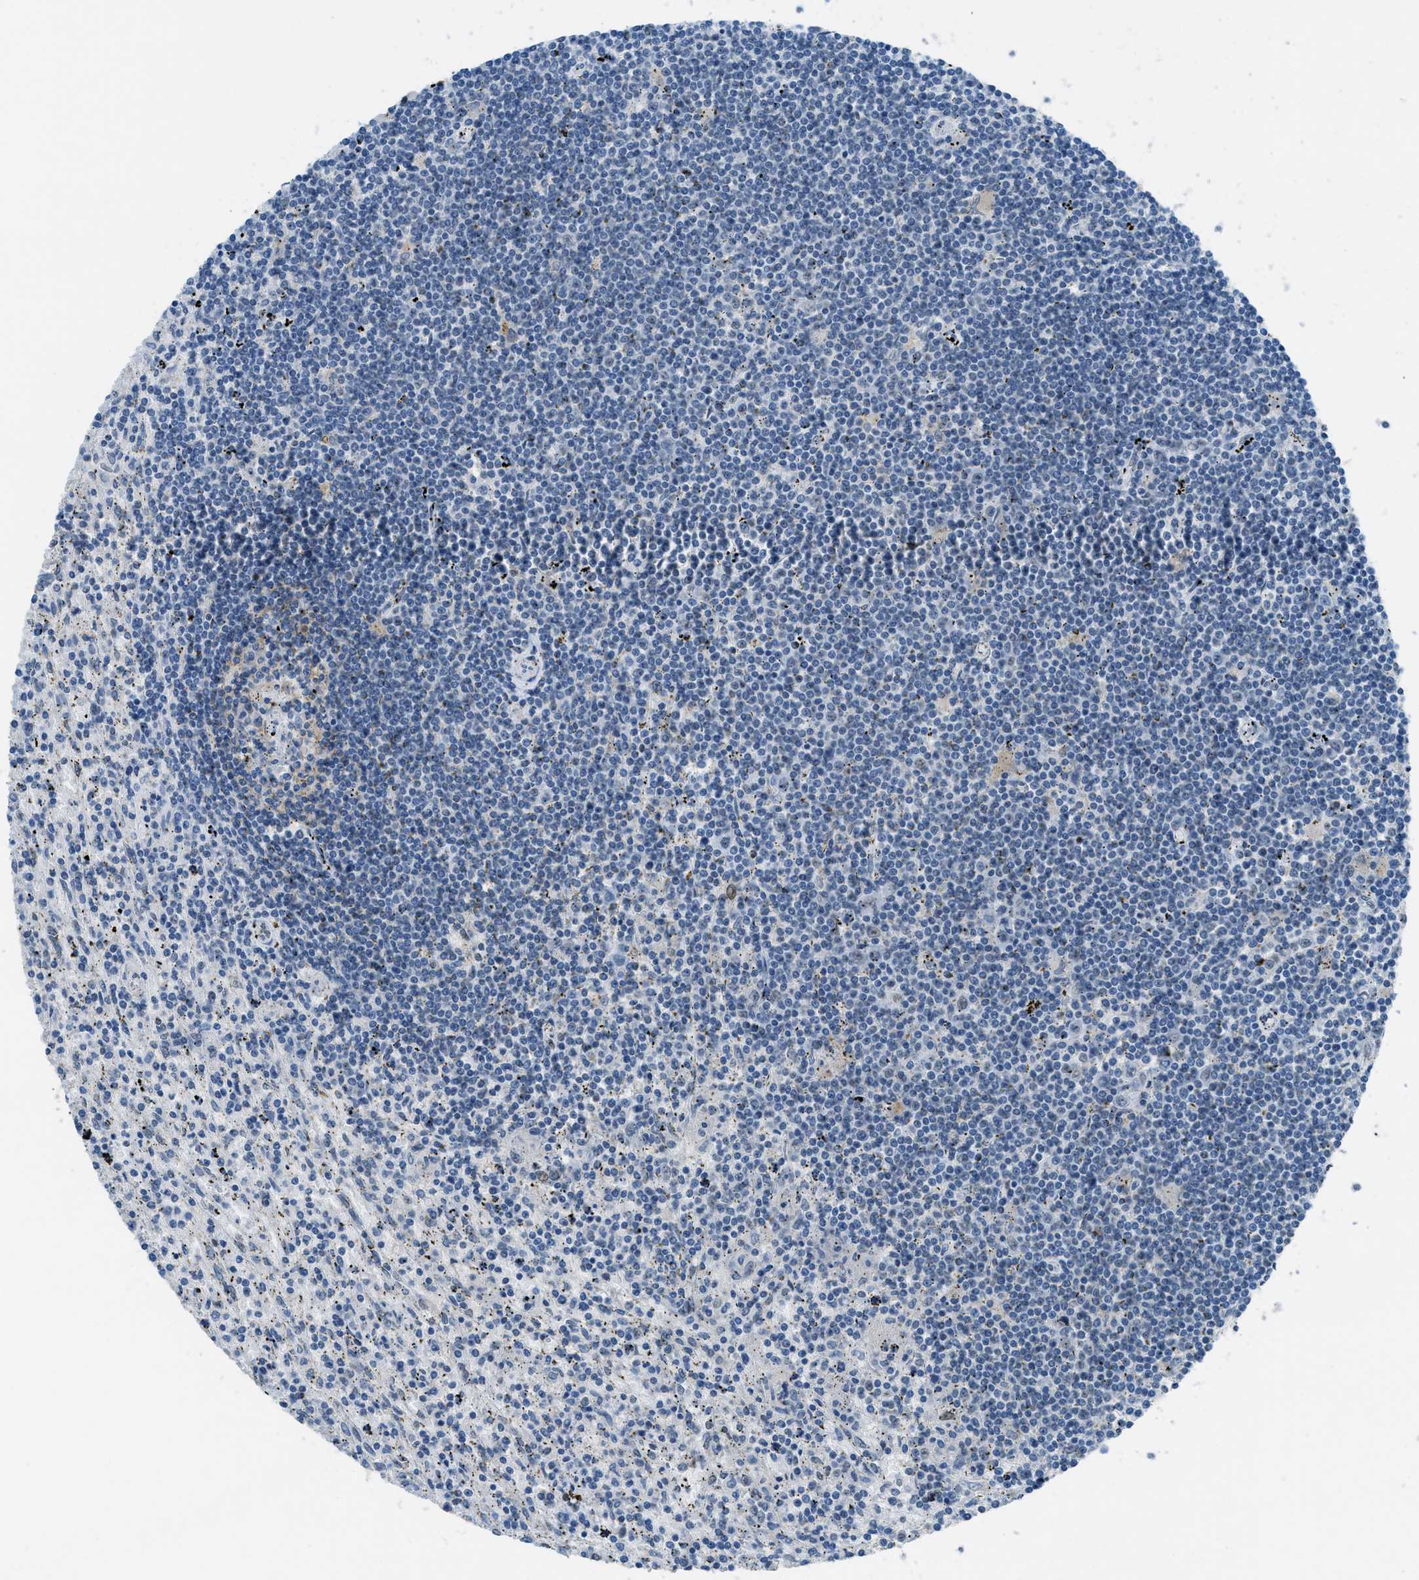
{"staining": {"intensity": "negative", "quantity": "none", "location": "none"}, "tissue": "lymphoma", "cell_type": "Tumor cells", "image_type": "cancer", "snomed": [{"axis": "morphology", "description": "Malignant lymphoma, non-Hodgkin's type, Low grade"}, {"axis": "topography", "description": "Spleen"}], "caption": "Image shows no protein staining in tumor cells of lymphoma tissue.", "gene": "TTC13", "patient": {"sex": "male", "age": 76}}